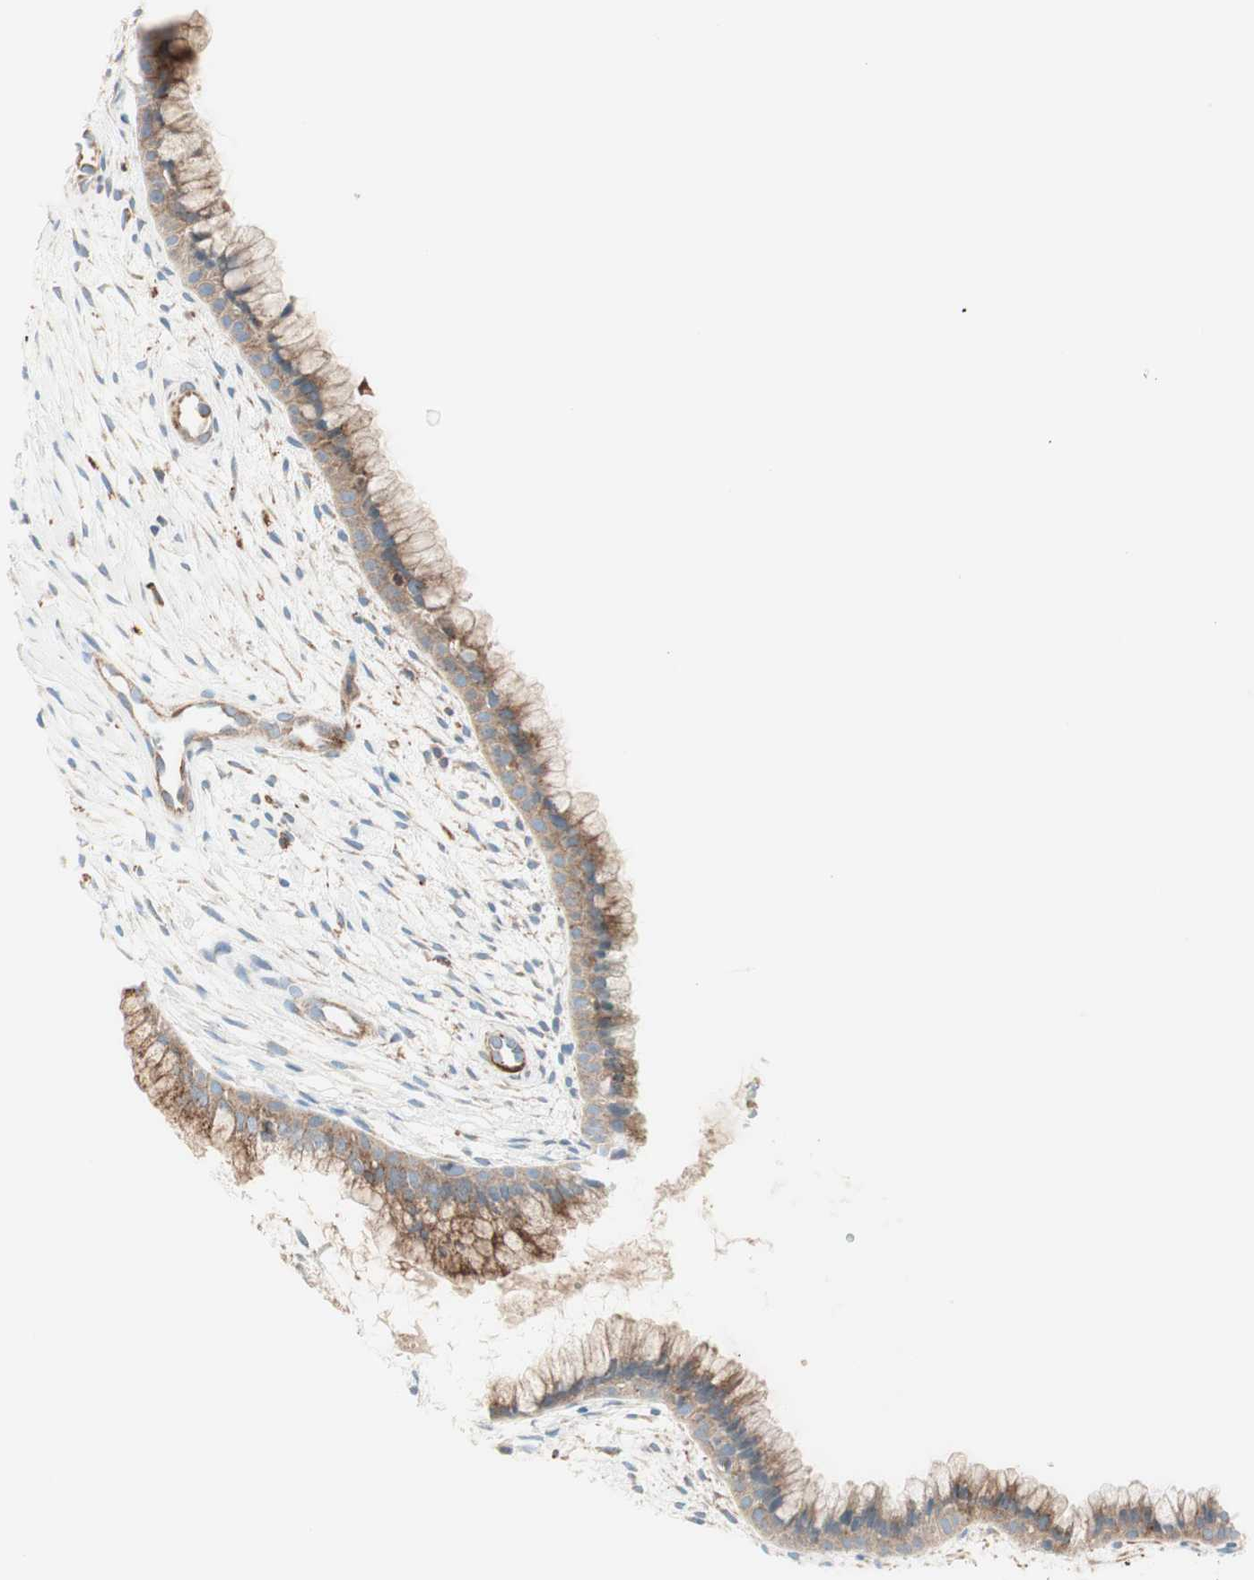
{"staining": {"intensity": "weak", "quantity": ">75%", "location": "cytoplasmic/membranous"}, "tissue": "cervix", "cell_type": "Glandular cells", "image_type": "normal", "snomed": [{"axis": "morphology", "description": "Normal tissue, NOS"}, {"axis": "topography", "description": "Cervix"}], "caption": "Human cervix stained for a protein (brown) exhibits weak cytoplasmic/membranous positive positivity in about >75% of glandular cells.", "gene": "ATP6V1G1", "patient": {"sex": "female", "age": 39}}